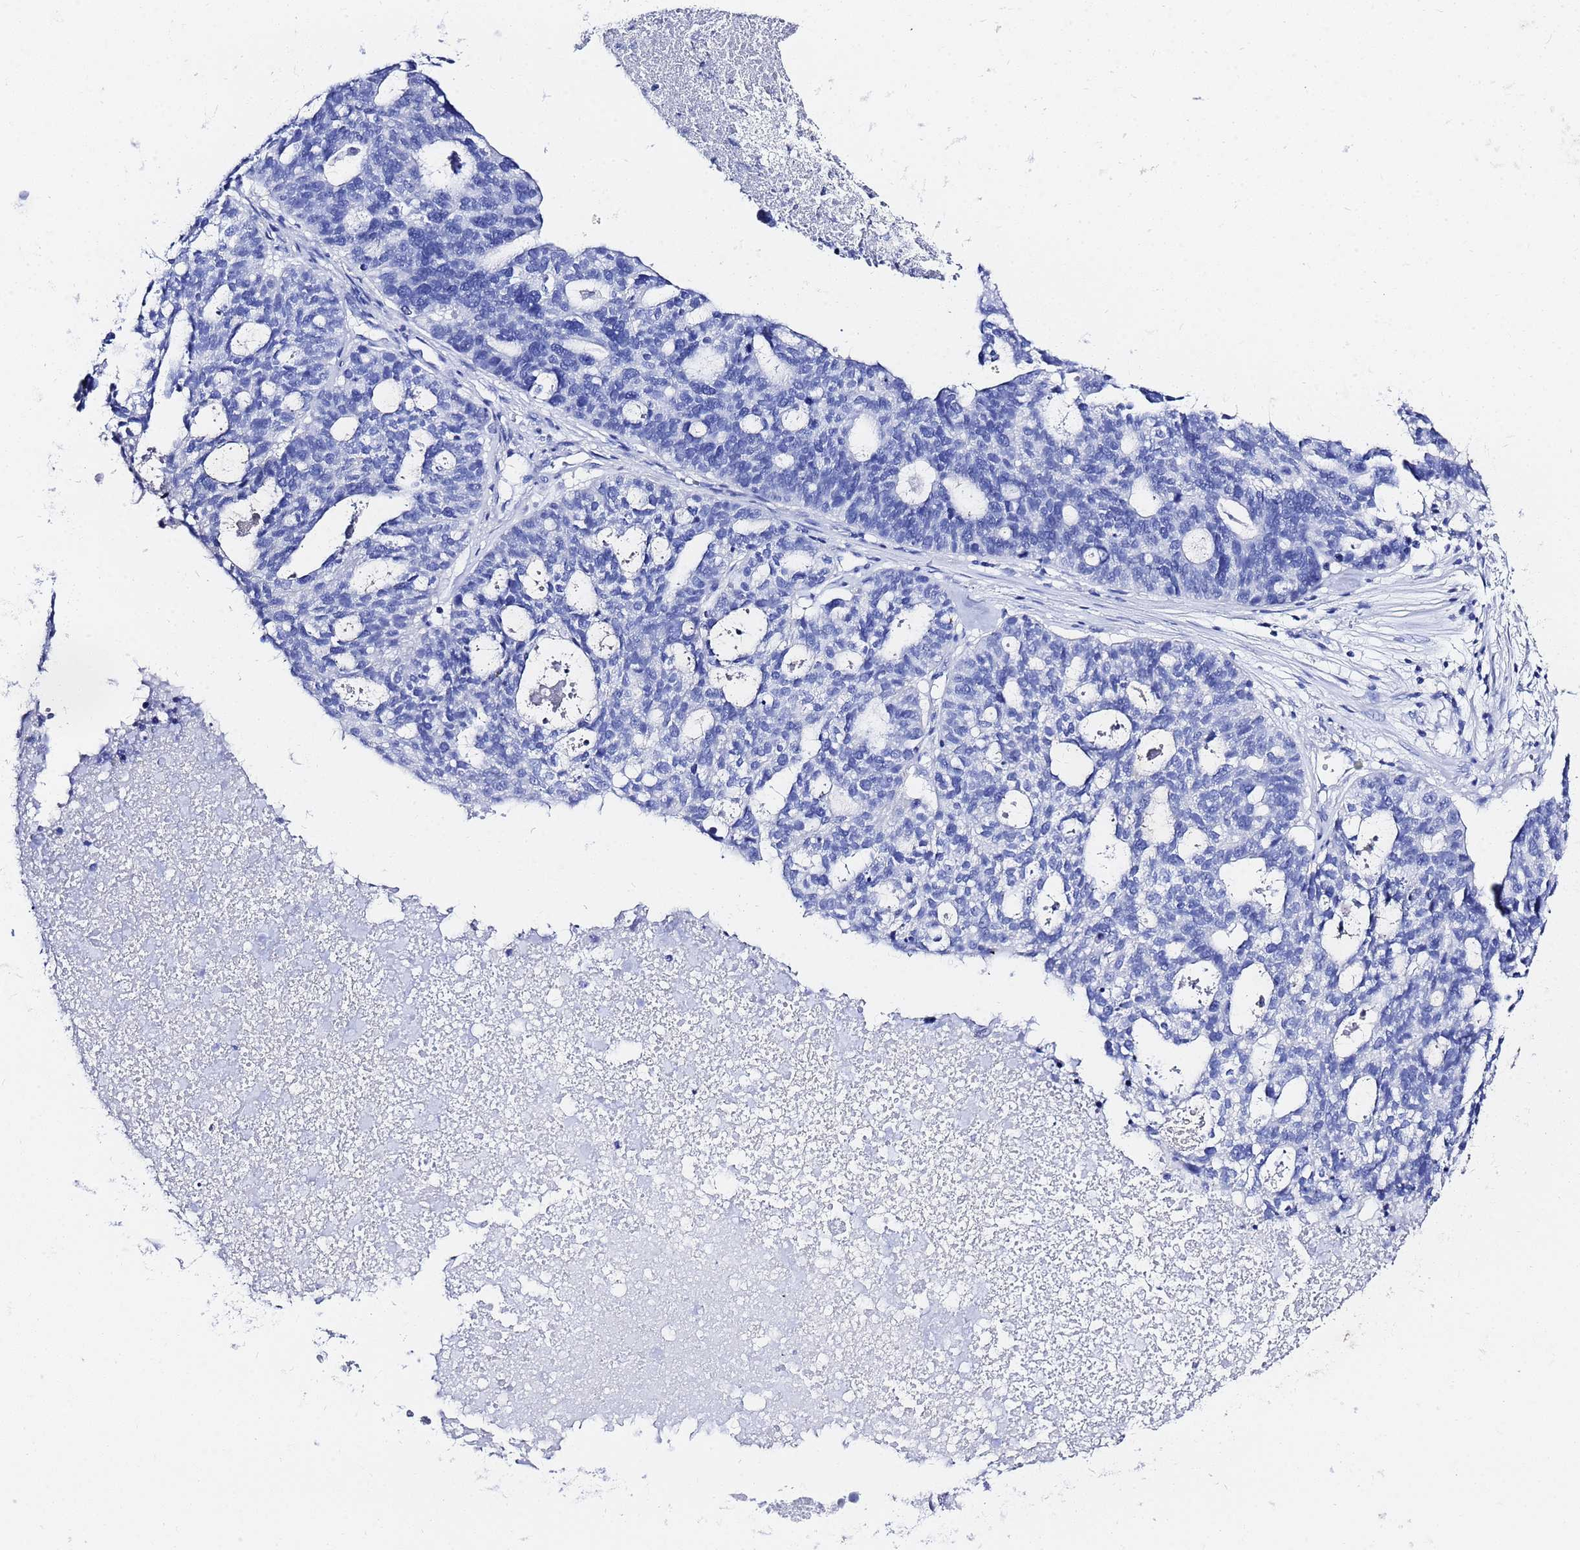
{"staining": {"intensity": "negative", "quantity": "none", "location": "none"}, "tissue": "ovarian cancer", "cell_type": "Tumor cells", "image_type": "cancer", "snomed": [{"axis": "morphology", "description": "Cystadenocarcinoma, serous, NOS"}, {"axis": "topography", "description": "Ovary"}], "caption": "Immunohistochemical staining of ovarian cancer shows no significant positivity in tumor cells.", "gene": "GGT1", "patient": {"sex": "female", "age": 59}}